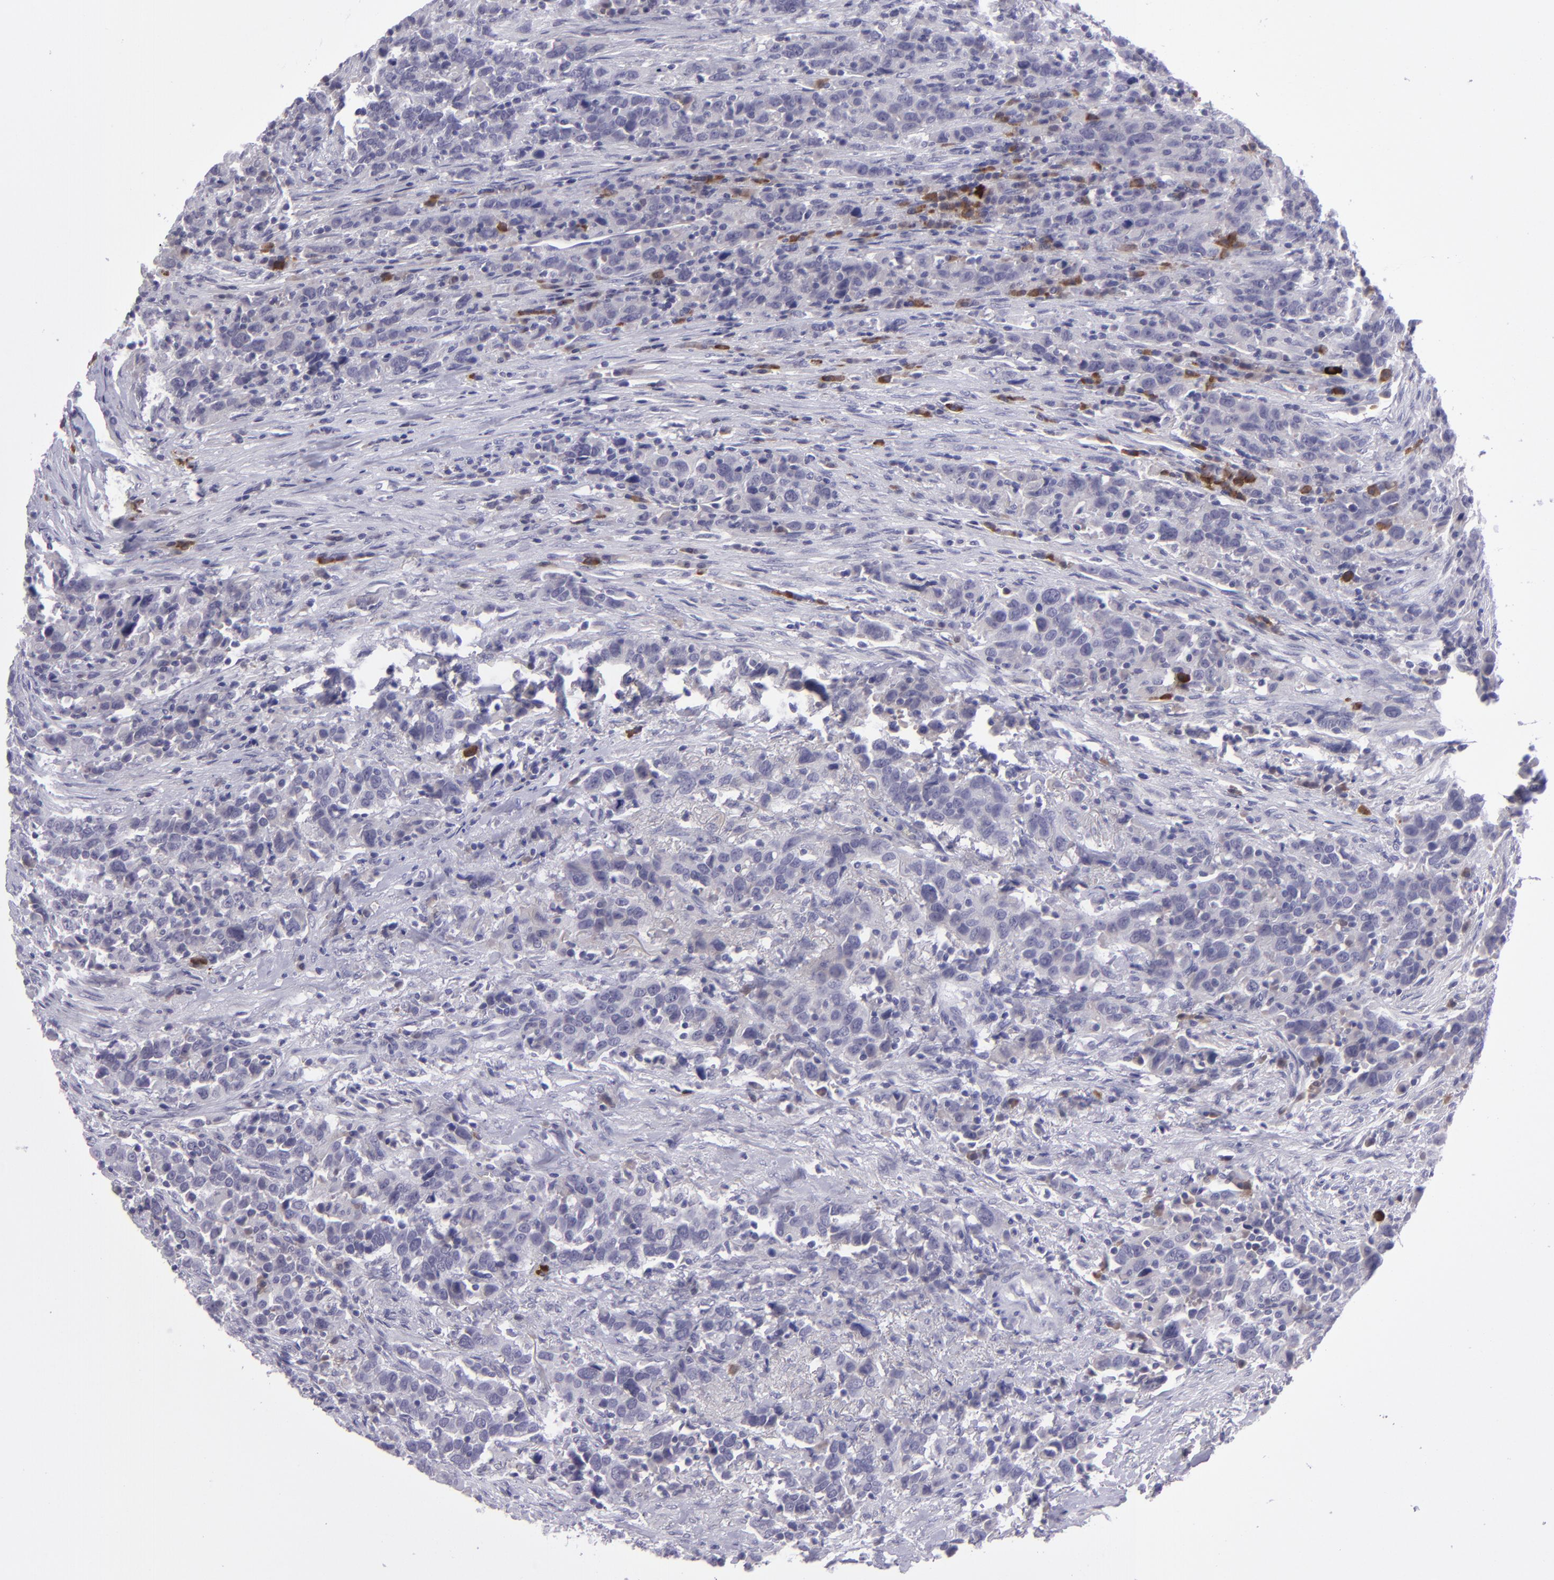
{"staining": {"intensity": "negative", "quantity": "none", "location": "none"}, "tissue": "urothelial cancer", "cell_type": "Tumor cells", "image_type": "cancer", "snomed": [{"axis": "morphology", "description": "Urothelial carcinoma, High grade"}, {"axis": "topography", "description": "Urinary bladder"}], "caption": "High-grade urothelial carcinoma was stained to show a protein in brown. There is no significant staining in tumor cells. Brightfield microscopy of immunohistochemistry stained with DAB (brown) and hematoxylin (blue), captured at high magnification.", "gene": "POU2F2", "patient": {"sex": "male", "age": 61}}